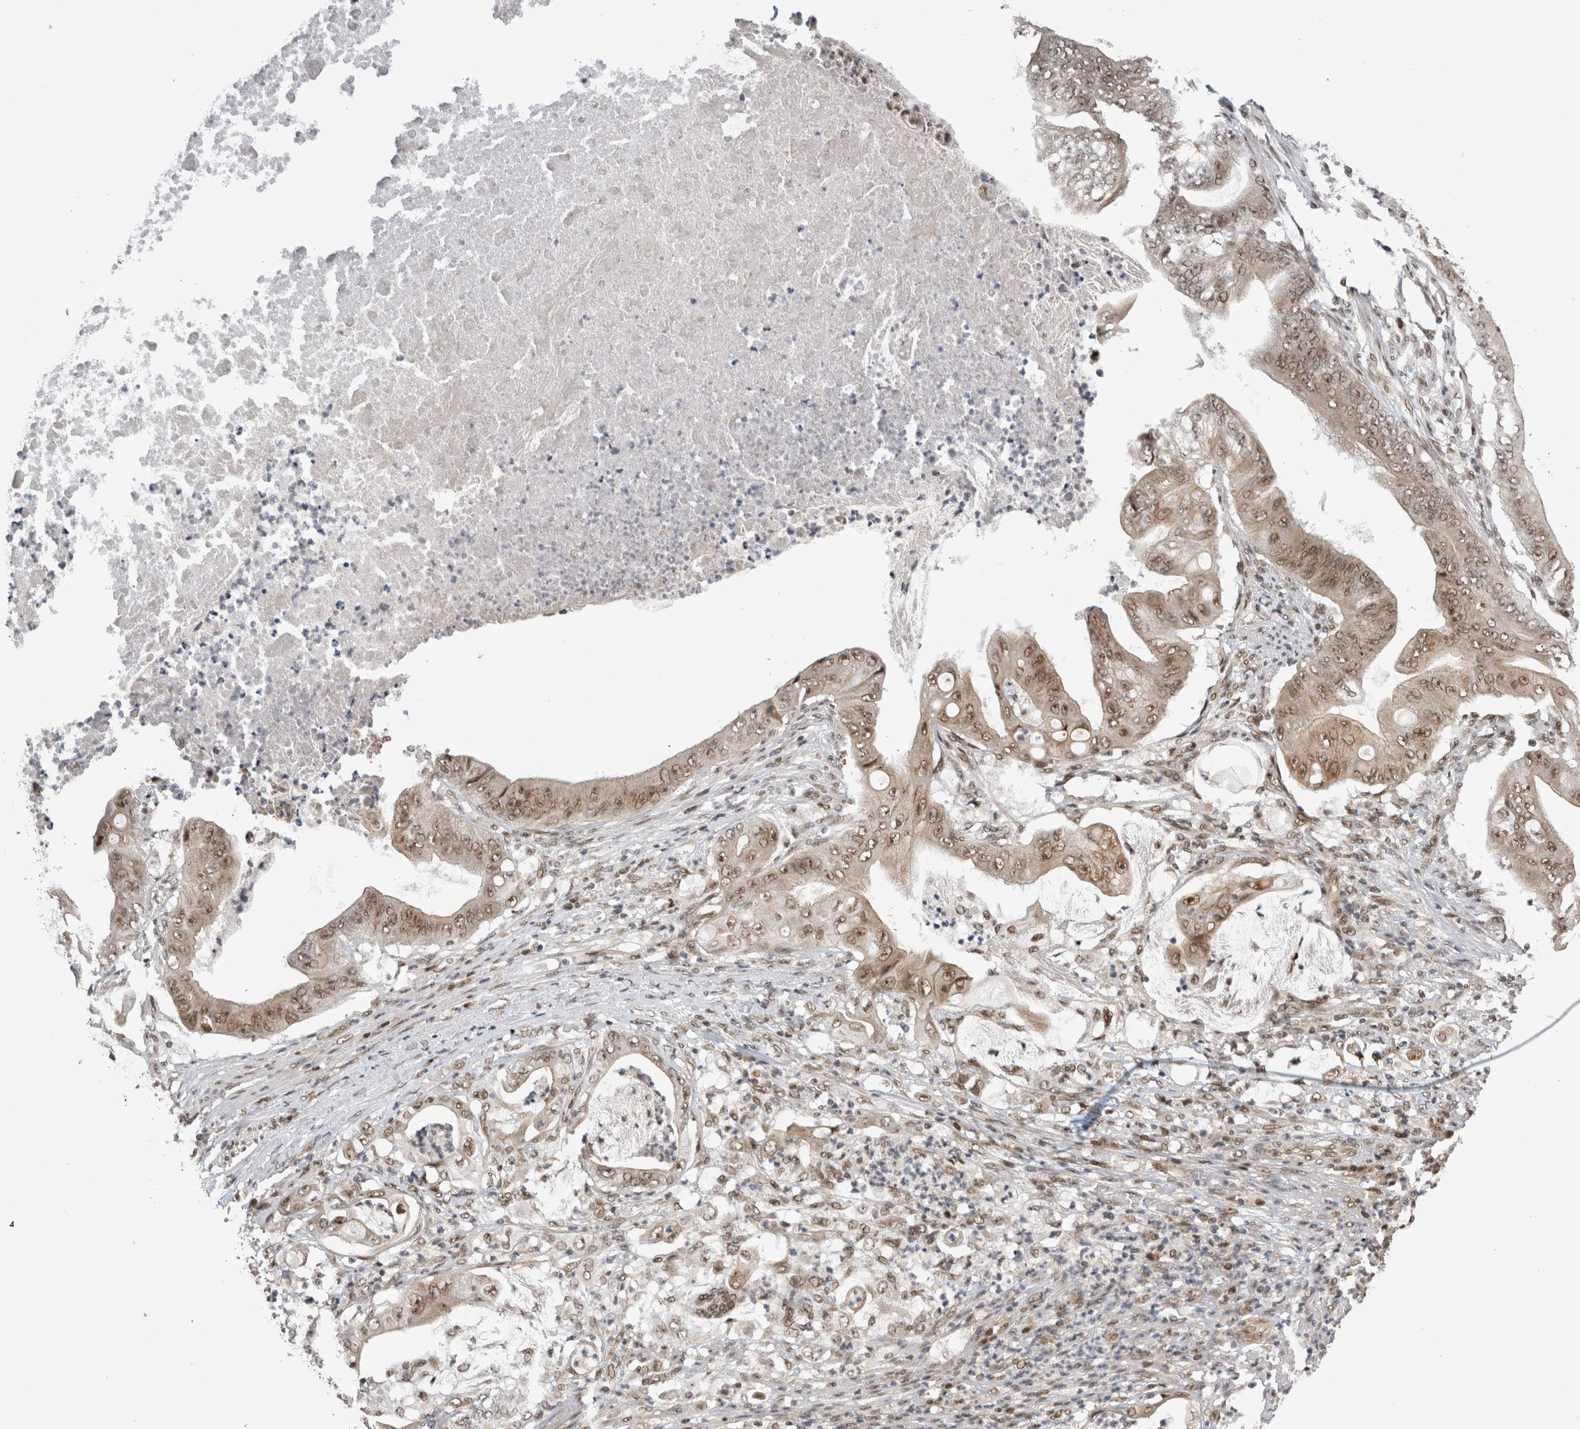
{"staining": {"intensity": "weak", "quantity": ">75%", "location": "nuclear"}, "tissue": "stomach cancer", "cell_type": "Tumor cells", "image_type": "cancer", "snomed": [{"axis": "morphology", "description": "Adenocarcinoma, NOS"}, {"axis": "topography", "description": "Stomach"}], "caption": "Approximately >75% of tumor cells in human stomach cancer display weak nuclear protein expression as visualized by brown immunohistochemical staining.", "gene": "CPSF2", "patient": {"sex": "female", "age": 73}}